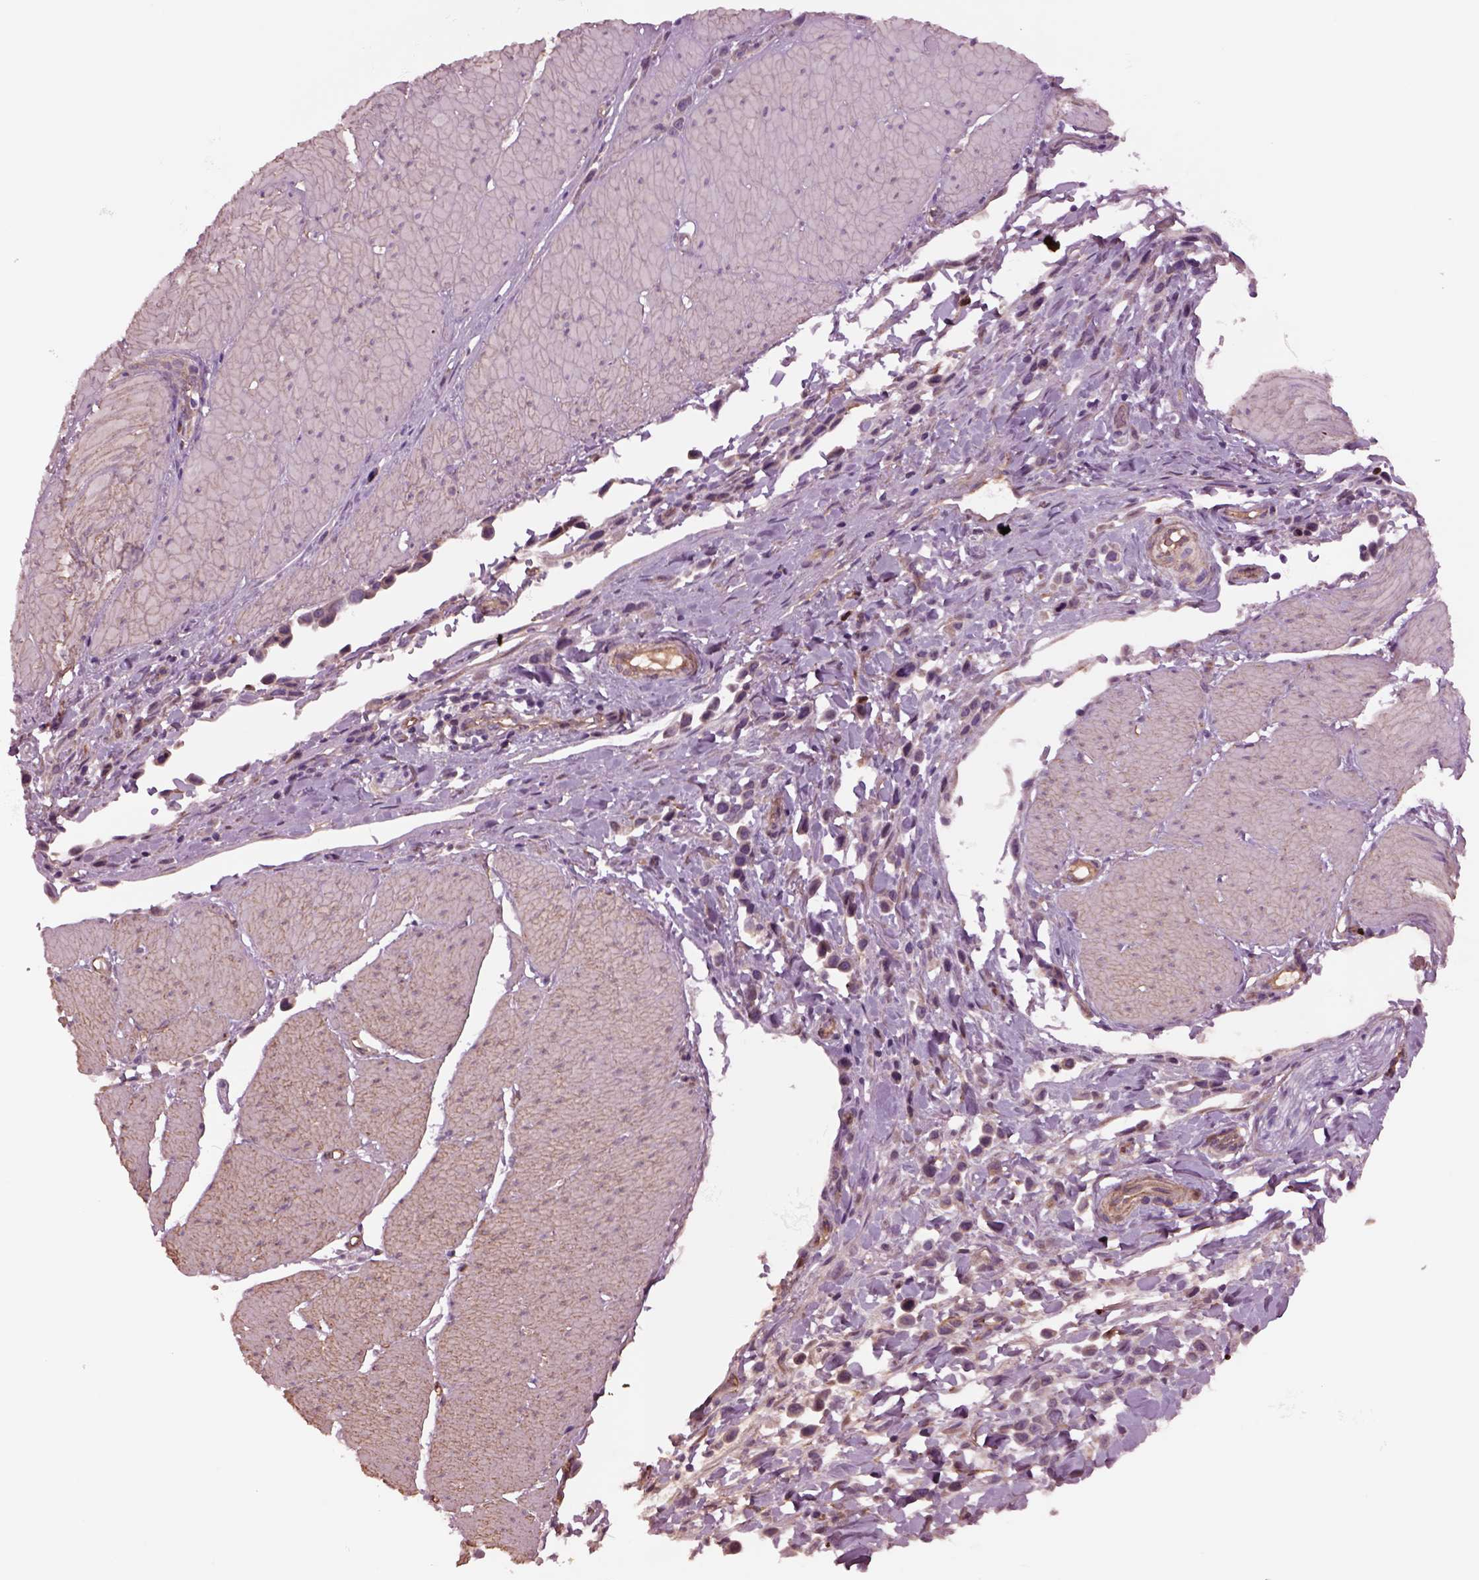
{"staining": {"intensity": "negative", "quantity": "none", "location": "none"}, "tissue": "stomach cancer", "cell_type": "Tumor cells", "image_type": "cancer", "snomed": [{"axis": "morphology", "description": "Adenocarcinoma, NOS"}, {"axis": "topography", "description": "Stomach"}], "caption": "This image is of adenocarcinoma (stomach) stained with IHC to label a protein in brown with the nuclei are counter-stained blue. There is no expression in tumor cells.", "gene": "HTR1B", "patient": {"sex": "male", "age": 47}}